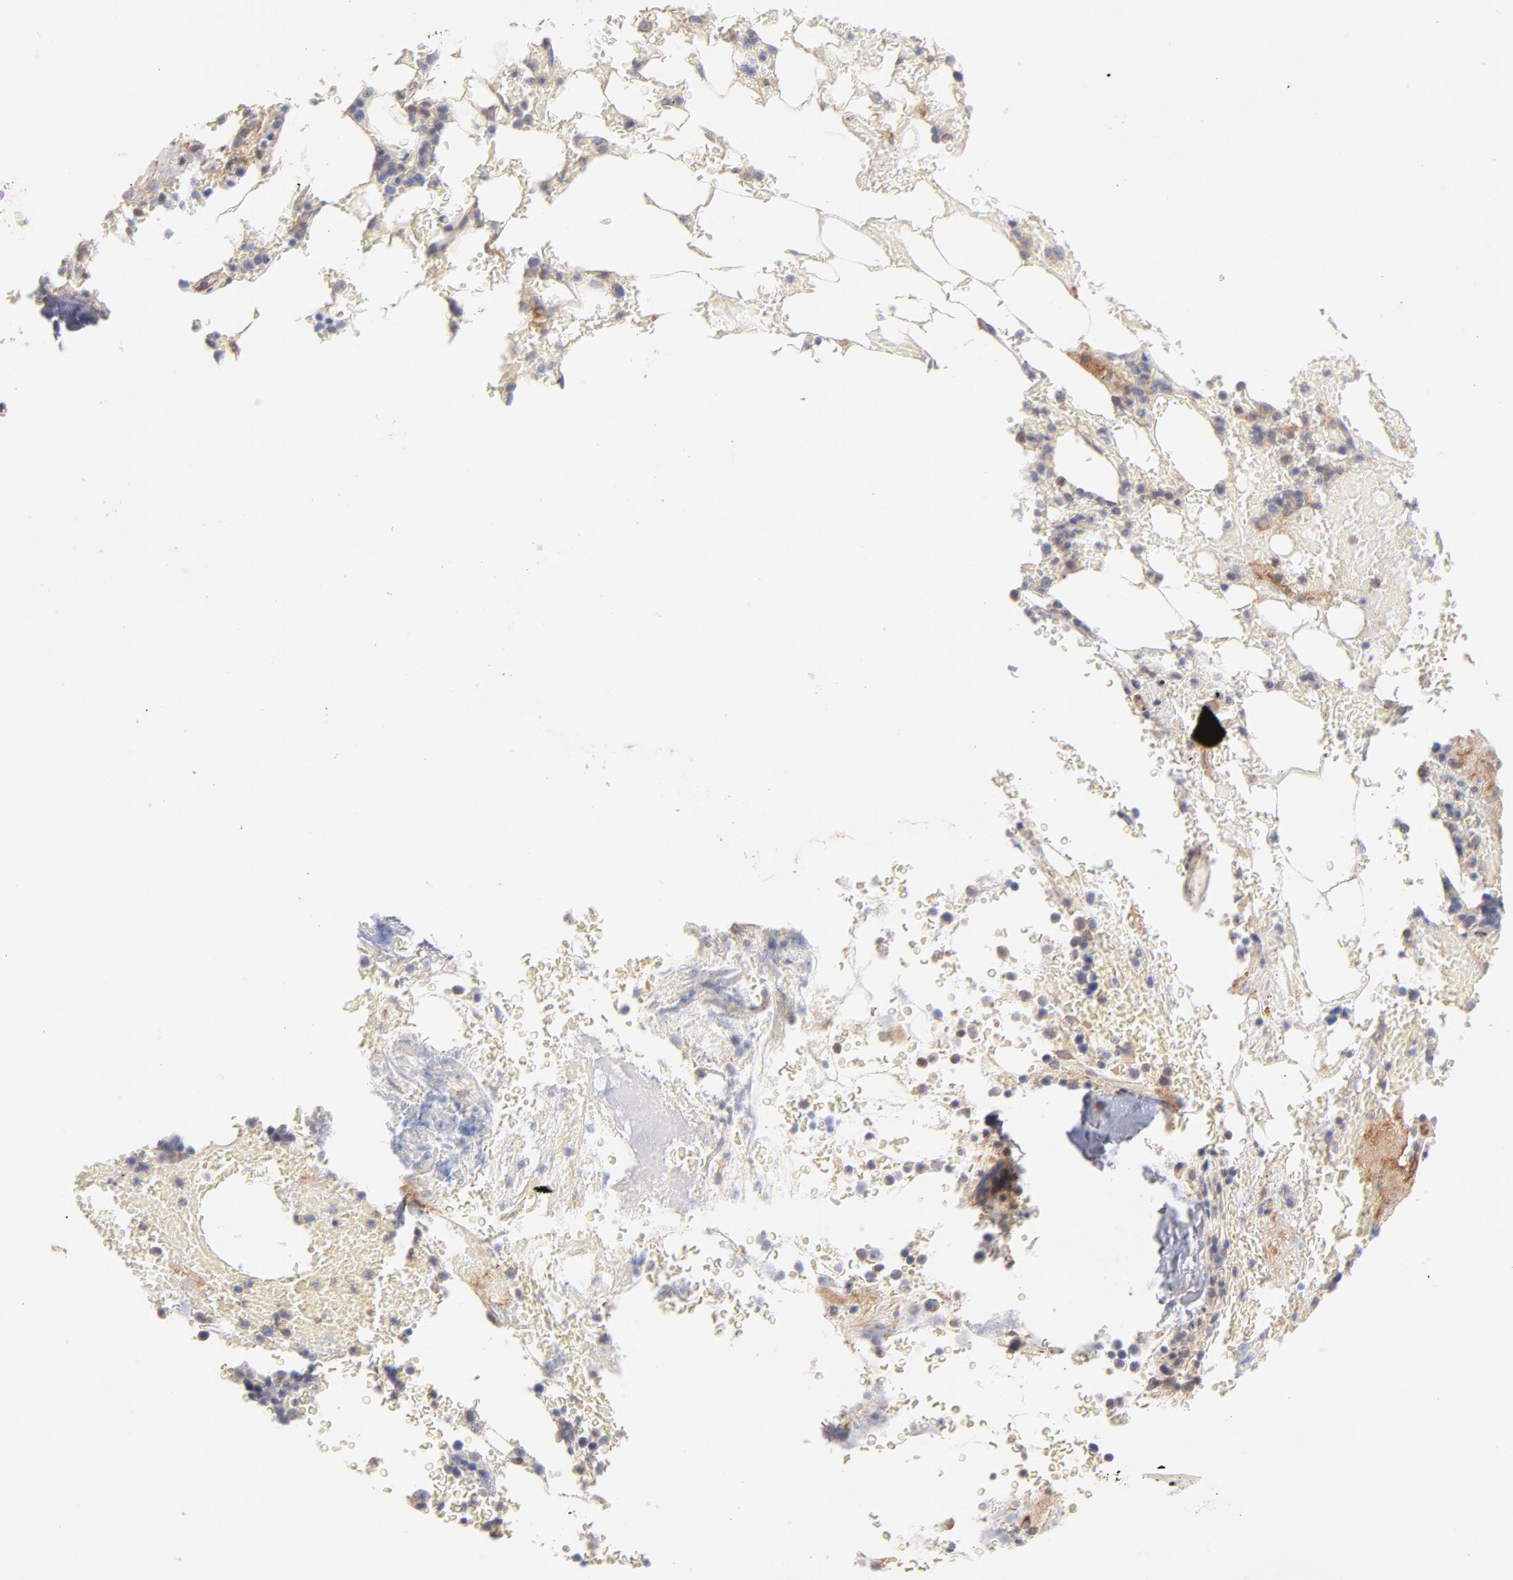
{"staining": {"intensity": "weak", "quantity": "25%-75%", "location": "cytoplasmic/membranous"}, "tissue": "bone marrow", "cell_type": "Hematopoietic cells", "image_type": "normal", "snomed": [{"axis": "morphology", "description": "Normal tissue, NOS"}, {"axis": "topography", "description": "Bone marrow"}], "caption": "Protein staining of unremarkable bone marrow reveals weak cytoplasmic/membranous staining in about 25%-75% of hematopoietic cells. Nuclei are stained in blue.", "gene": "LDLRAP1", "patient": {"sex": "female", "age": 73}}